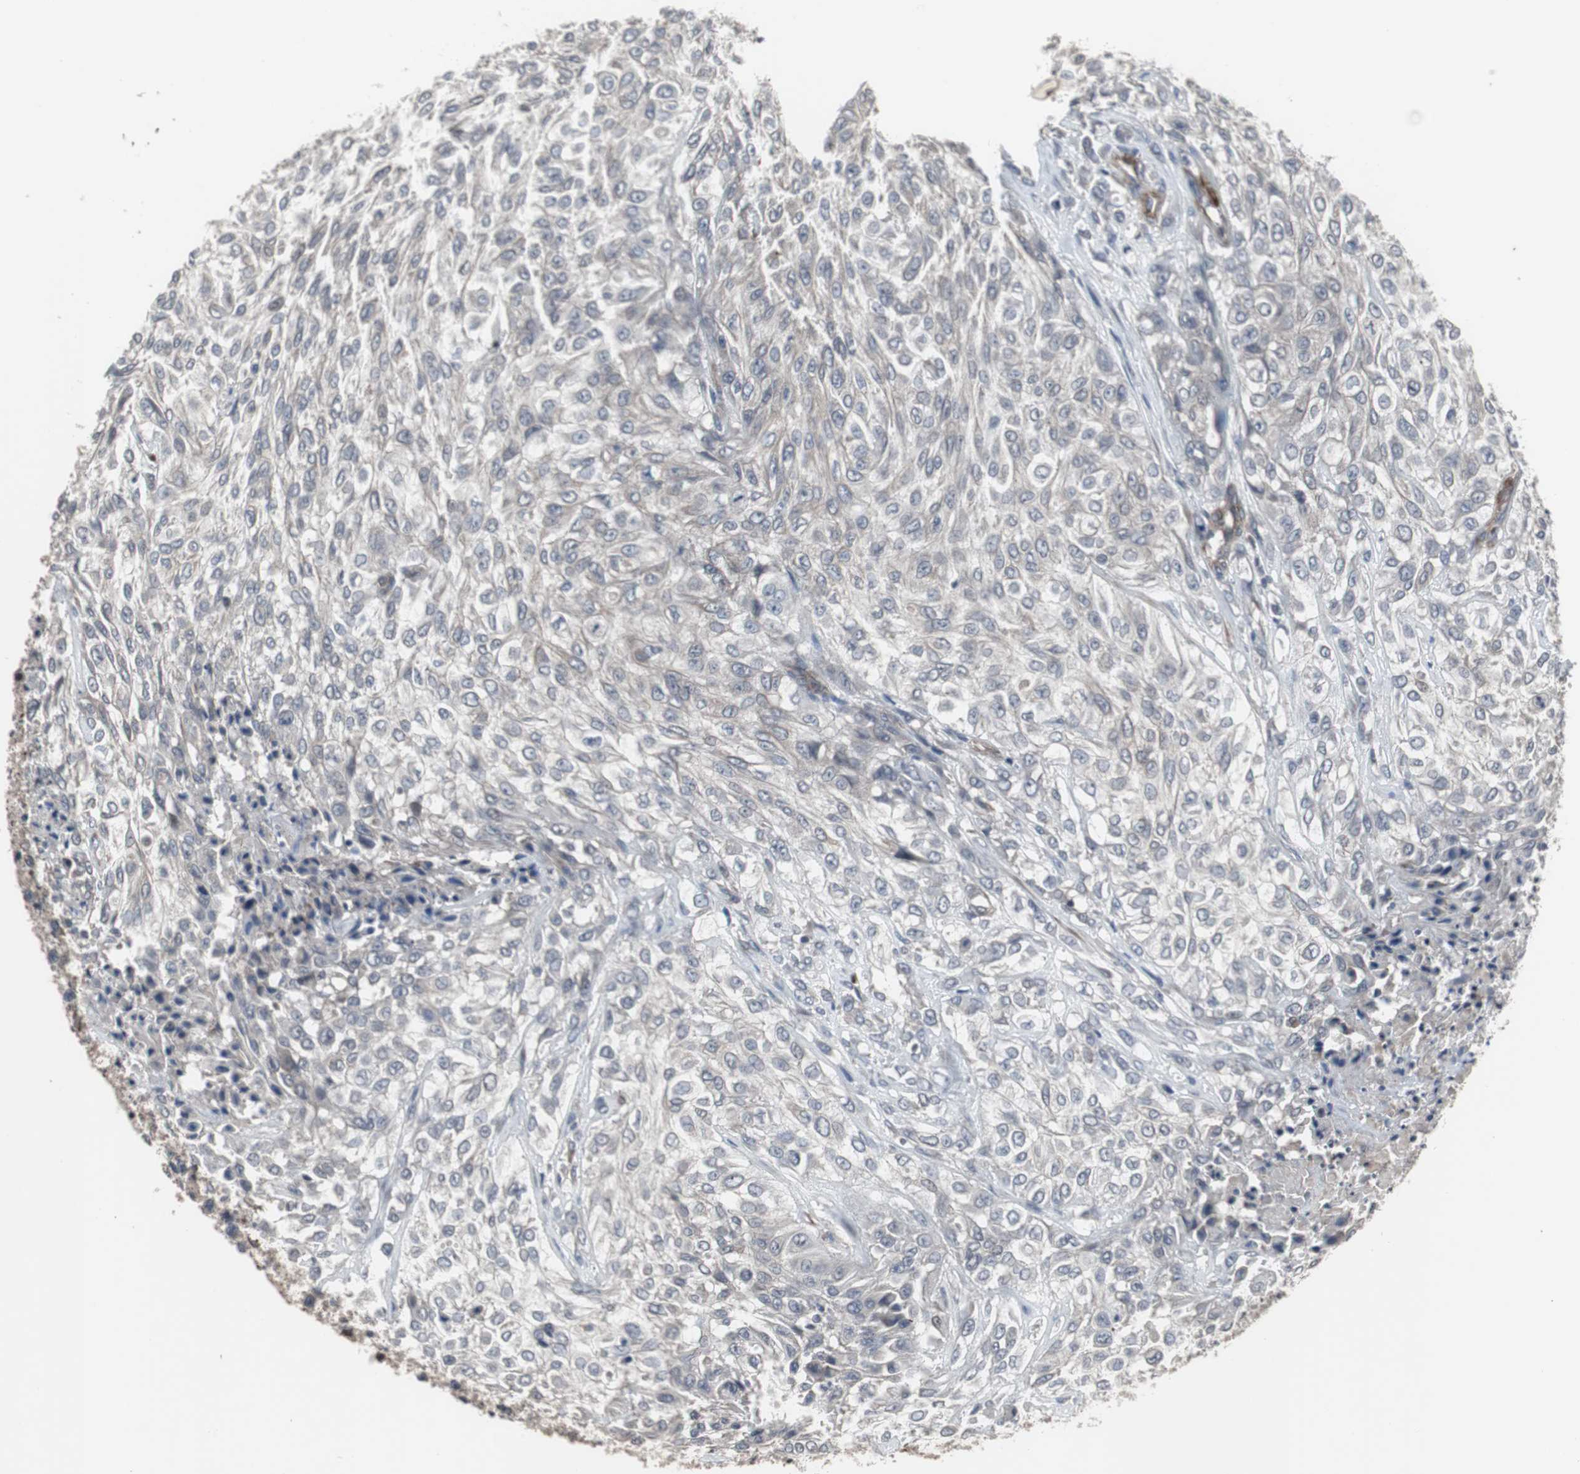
{"staining": {"intensity": "negative", "quantity": "none", "location": "none"}, "tissue": "urothelial cancer", "cell_type": "Tumor cells", "image_type": "cancer", "snomed": [{"axis": "morphology", "description": "Urothelial carcinoma, High grade"}, {"axis": "topography", "description": "Urinary bladder"}], "caption": "A histopathology image of human high-grade urothelial carcinoma is negative for staining in tumor cells.", "gene": "CRADD", "patient": {"sex": "male", "age": 57}}